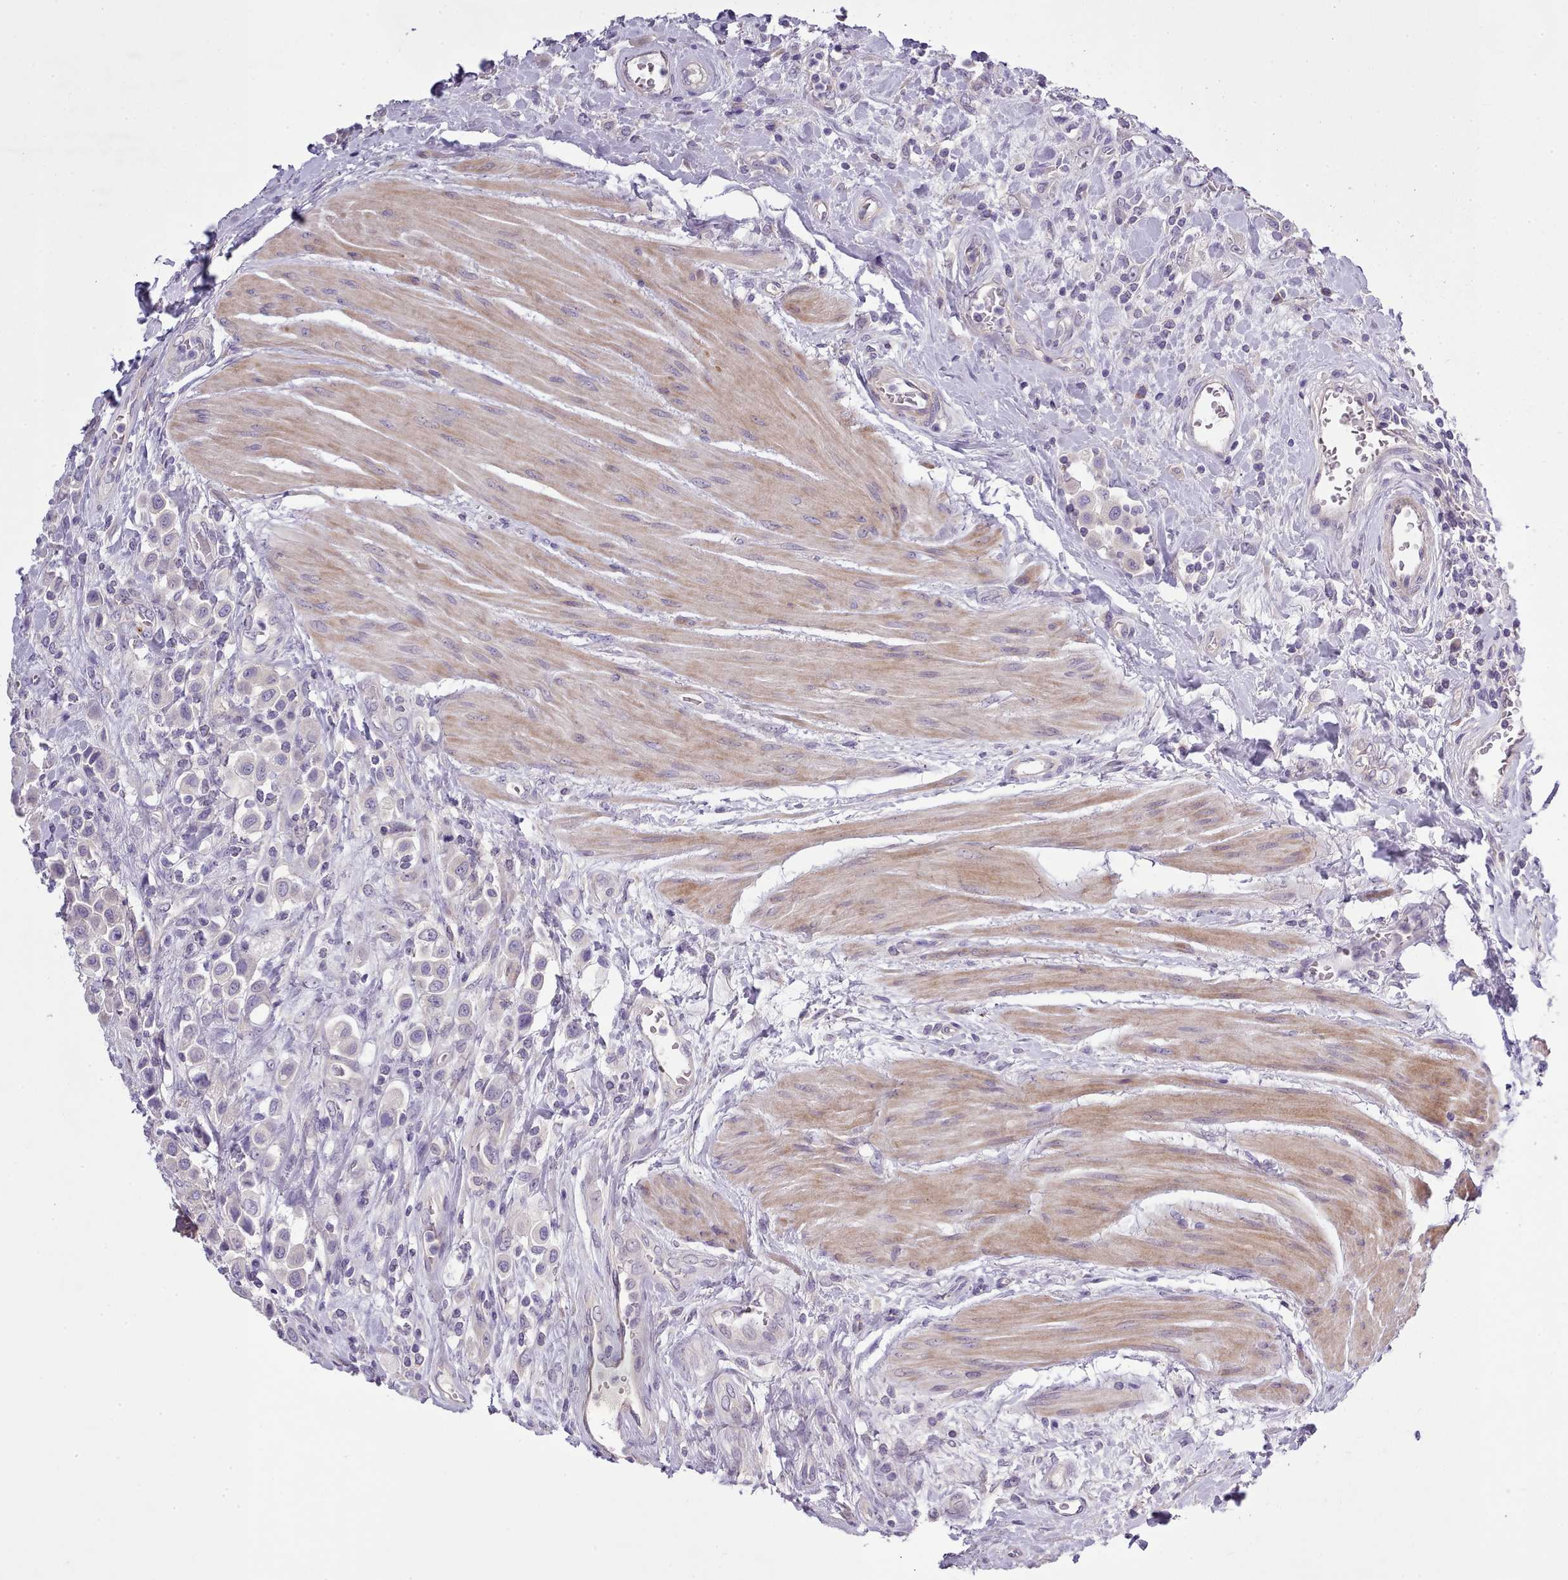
{"staining": {"intensity": "negative", "quantity": "none", "location": "none"}, "tissue": "urothelial cancer", "cell_type": "Tumor cells", "image_type": "cancer", "snomed": [{"axis": "morphology", "description": "Urothelial carcinoma, High grade"}, {"axis": "topography", "description": "Urinary bladder"}], "caption": "Immunohistochemistry (IHC) photomicrograph of neoplastic tissue: human urothelial cancer stained with DAB (3,3'-diaminobenzidine) demonstrates no significant protein expression in tumor cells.", "gene": "SETX", "patient": {"sex": "male", "age": 50}}